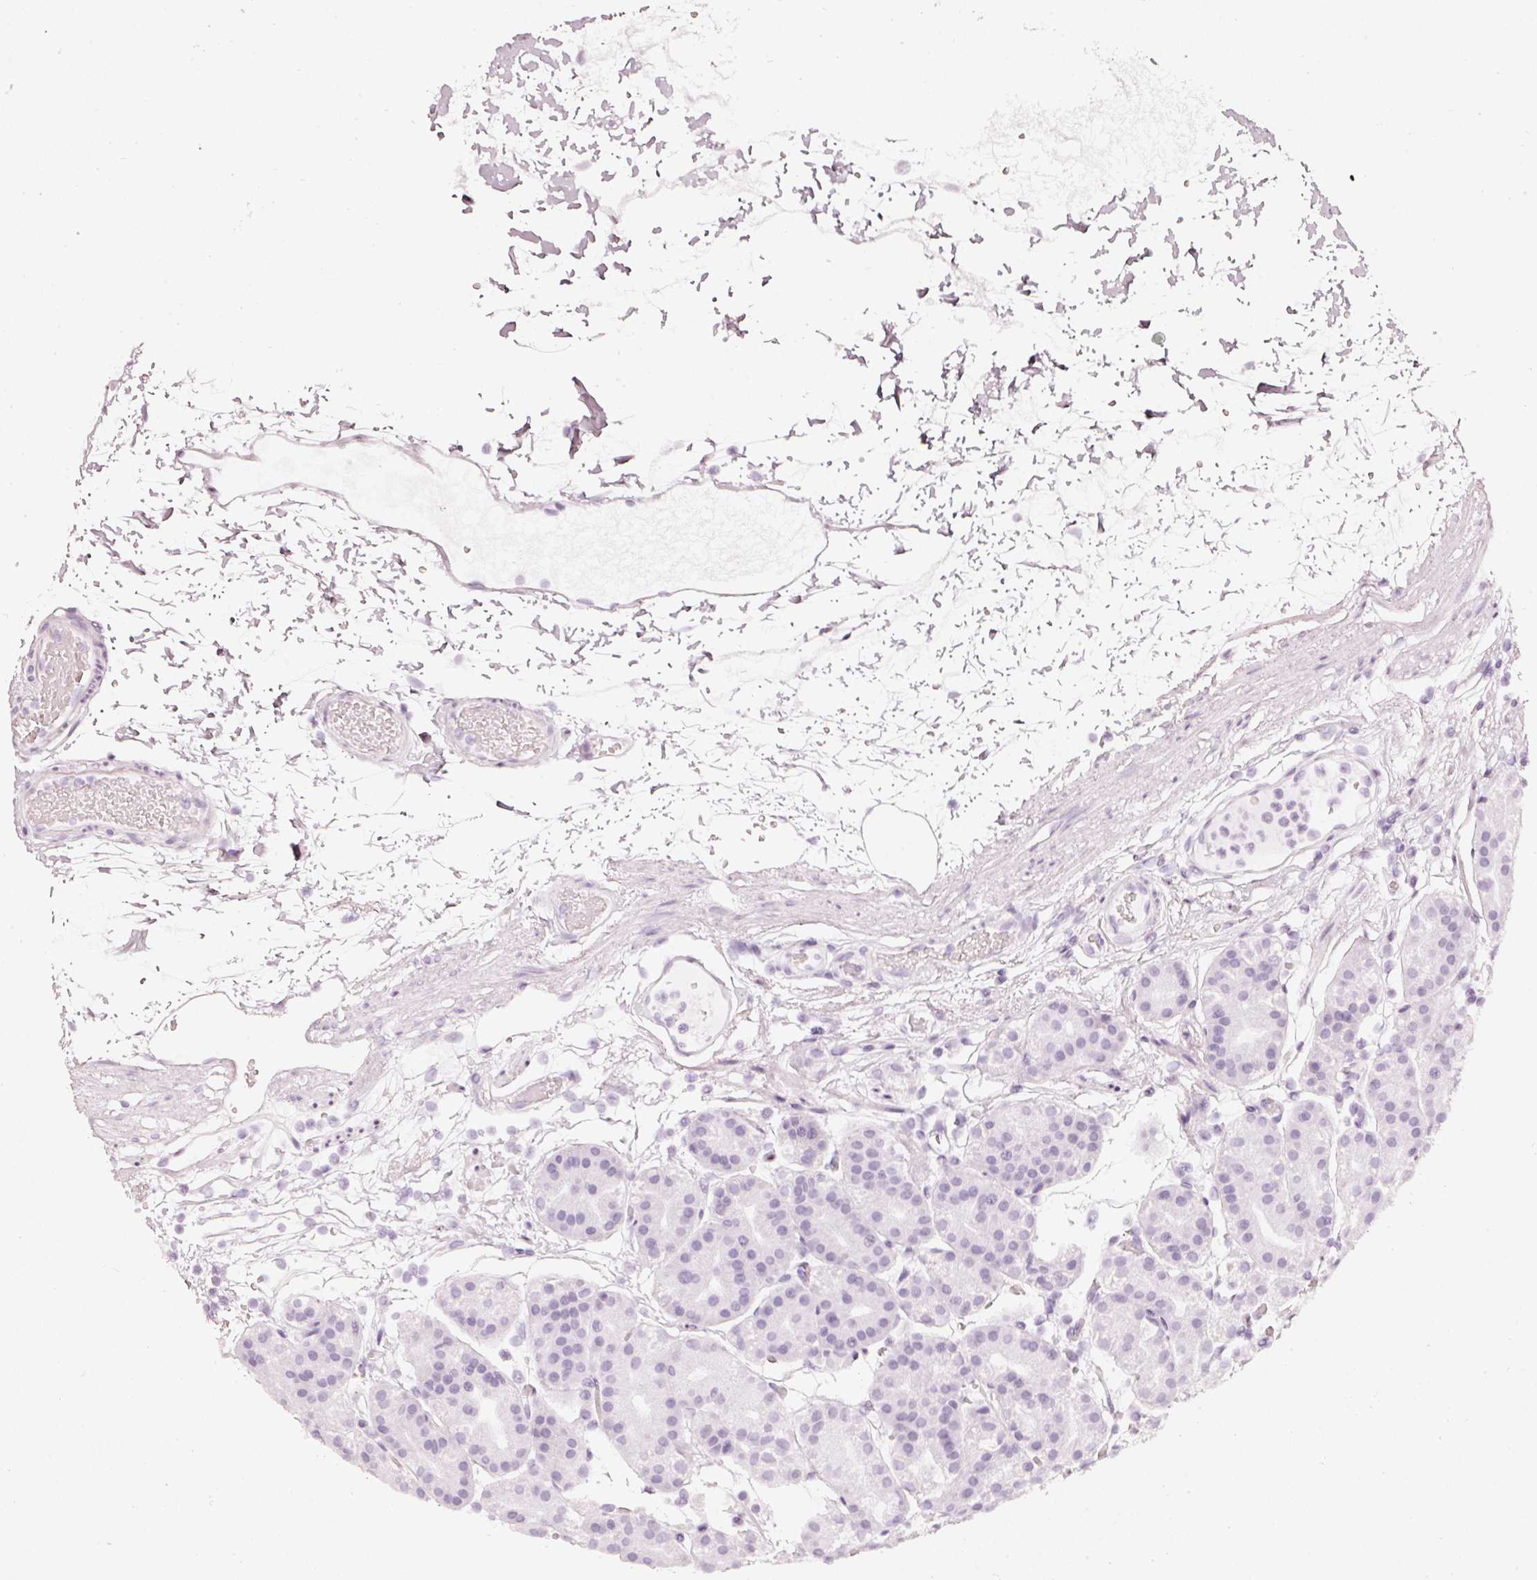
{"staining": {"intensity": "weak", "quantity": "25%-75%", "location": "cytoplasmic/membranous"}, "tissue": "stomach", "cell_type": "Glandular cells", "image_type": "normal", "snomed": [{"axis": "morphology", "description": "Normal tissue, NOS"}, {"axis": "topography", "description": "Stomach"}], "caption": "Stomach stained with IHC displays weak cytoplasmic/membranous staining in approximately 25%-75% of glandular cells.", "gene": "CNP", "patient": {"sex": "female", "age": 57}}